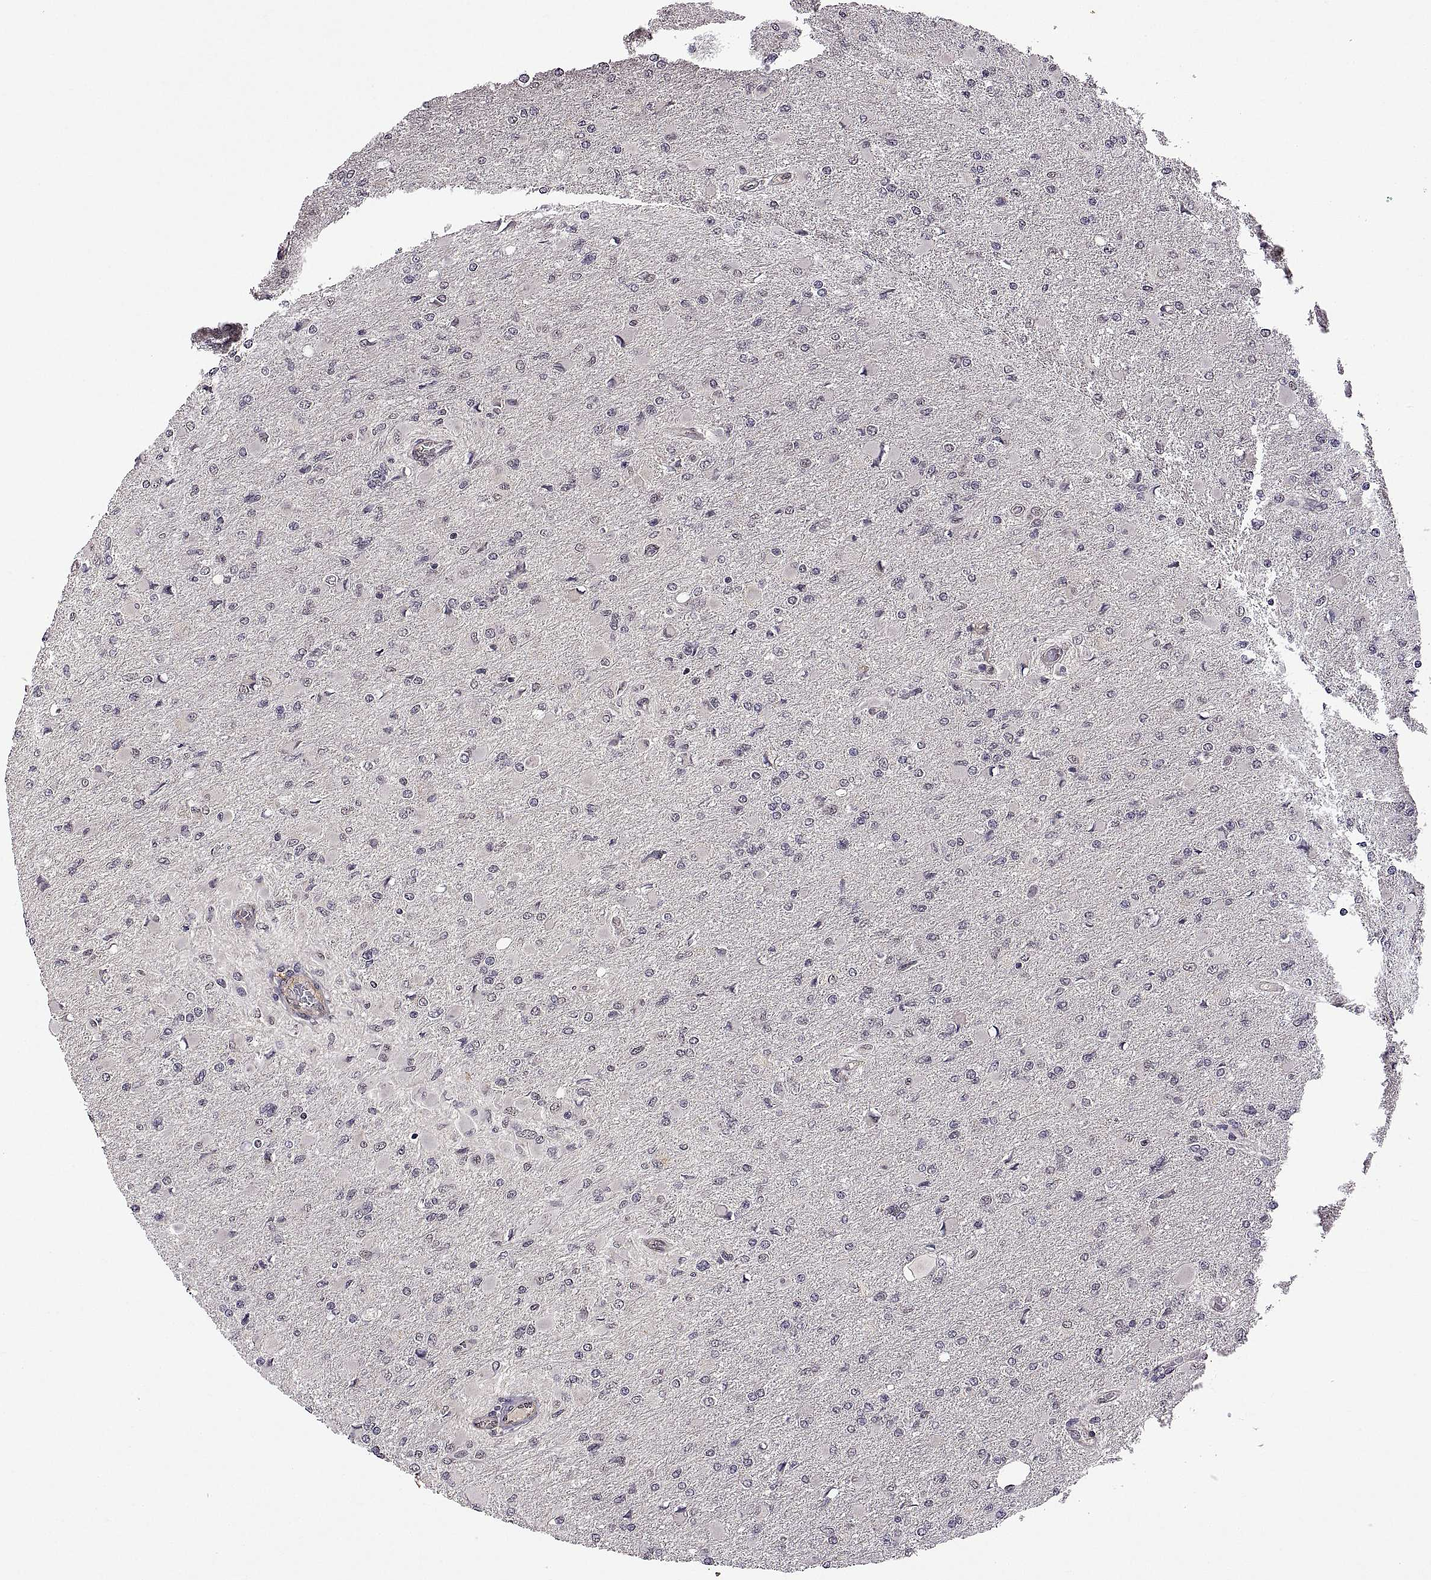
{"staining": {"intensity": "negative", "quantity": "none", "location": "none"}, "tissue": "glioma", "cell_type": "Tumor cells", "image_type": "cancer", "snomed": [{"axis": "morphology", "description": "Glioma, malignant, High grade"}, {"axis": "topography", "description": "Cerebral cortex"}], "caption": "Tumor cells show no significant protein staining in high-grade glioma (malignant).", "gene": "LAMA1", "patient": {"sex": "female", "age": 36}}